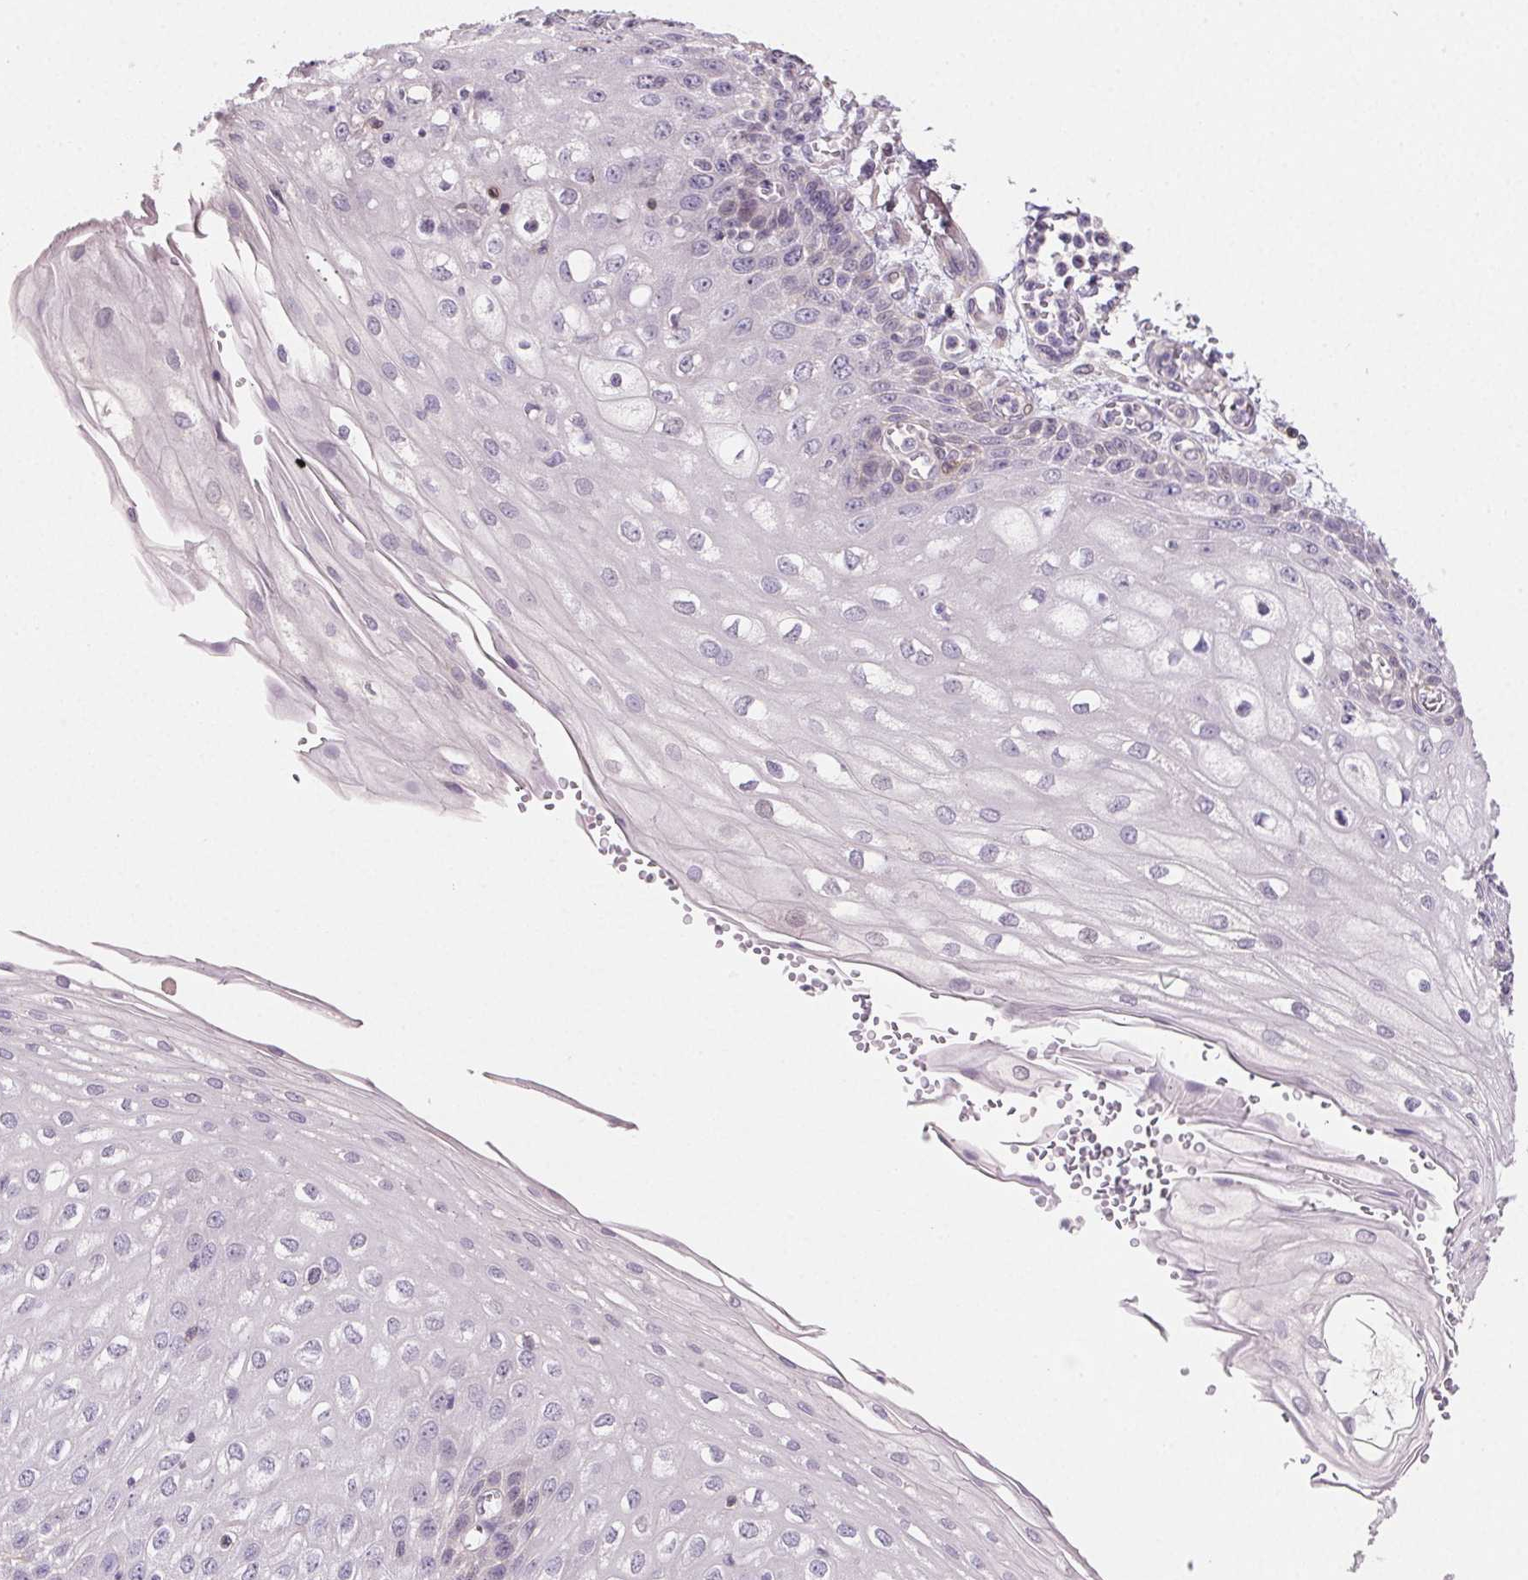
{"staining": {"intensity": "negative", "quantity": "none", "location": "none"}, "tissue": "esophagus", "cell_type": "Squamous epithelial cells", "image_type": "normal", "snomed": [{"axis": "morphology", "description": "Normal tissue, NOS"}, {"axis": "morphology", "description": "Adenocarcinoma, NOS"}, {"axis": "topography", "description": "Esophagus"}], "caption": "This image is of normal esophagus stained with immunohistochemistry to label a protein in brown with the nuclei are counter-stained blue. There is no expression in squamous epithelial cells. Nuclei are stained in blue.", "gene": "GBP1", "patient": {"sex": "male", "age": 81}}